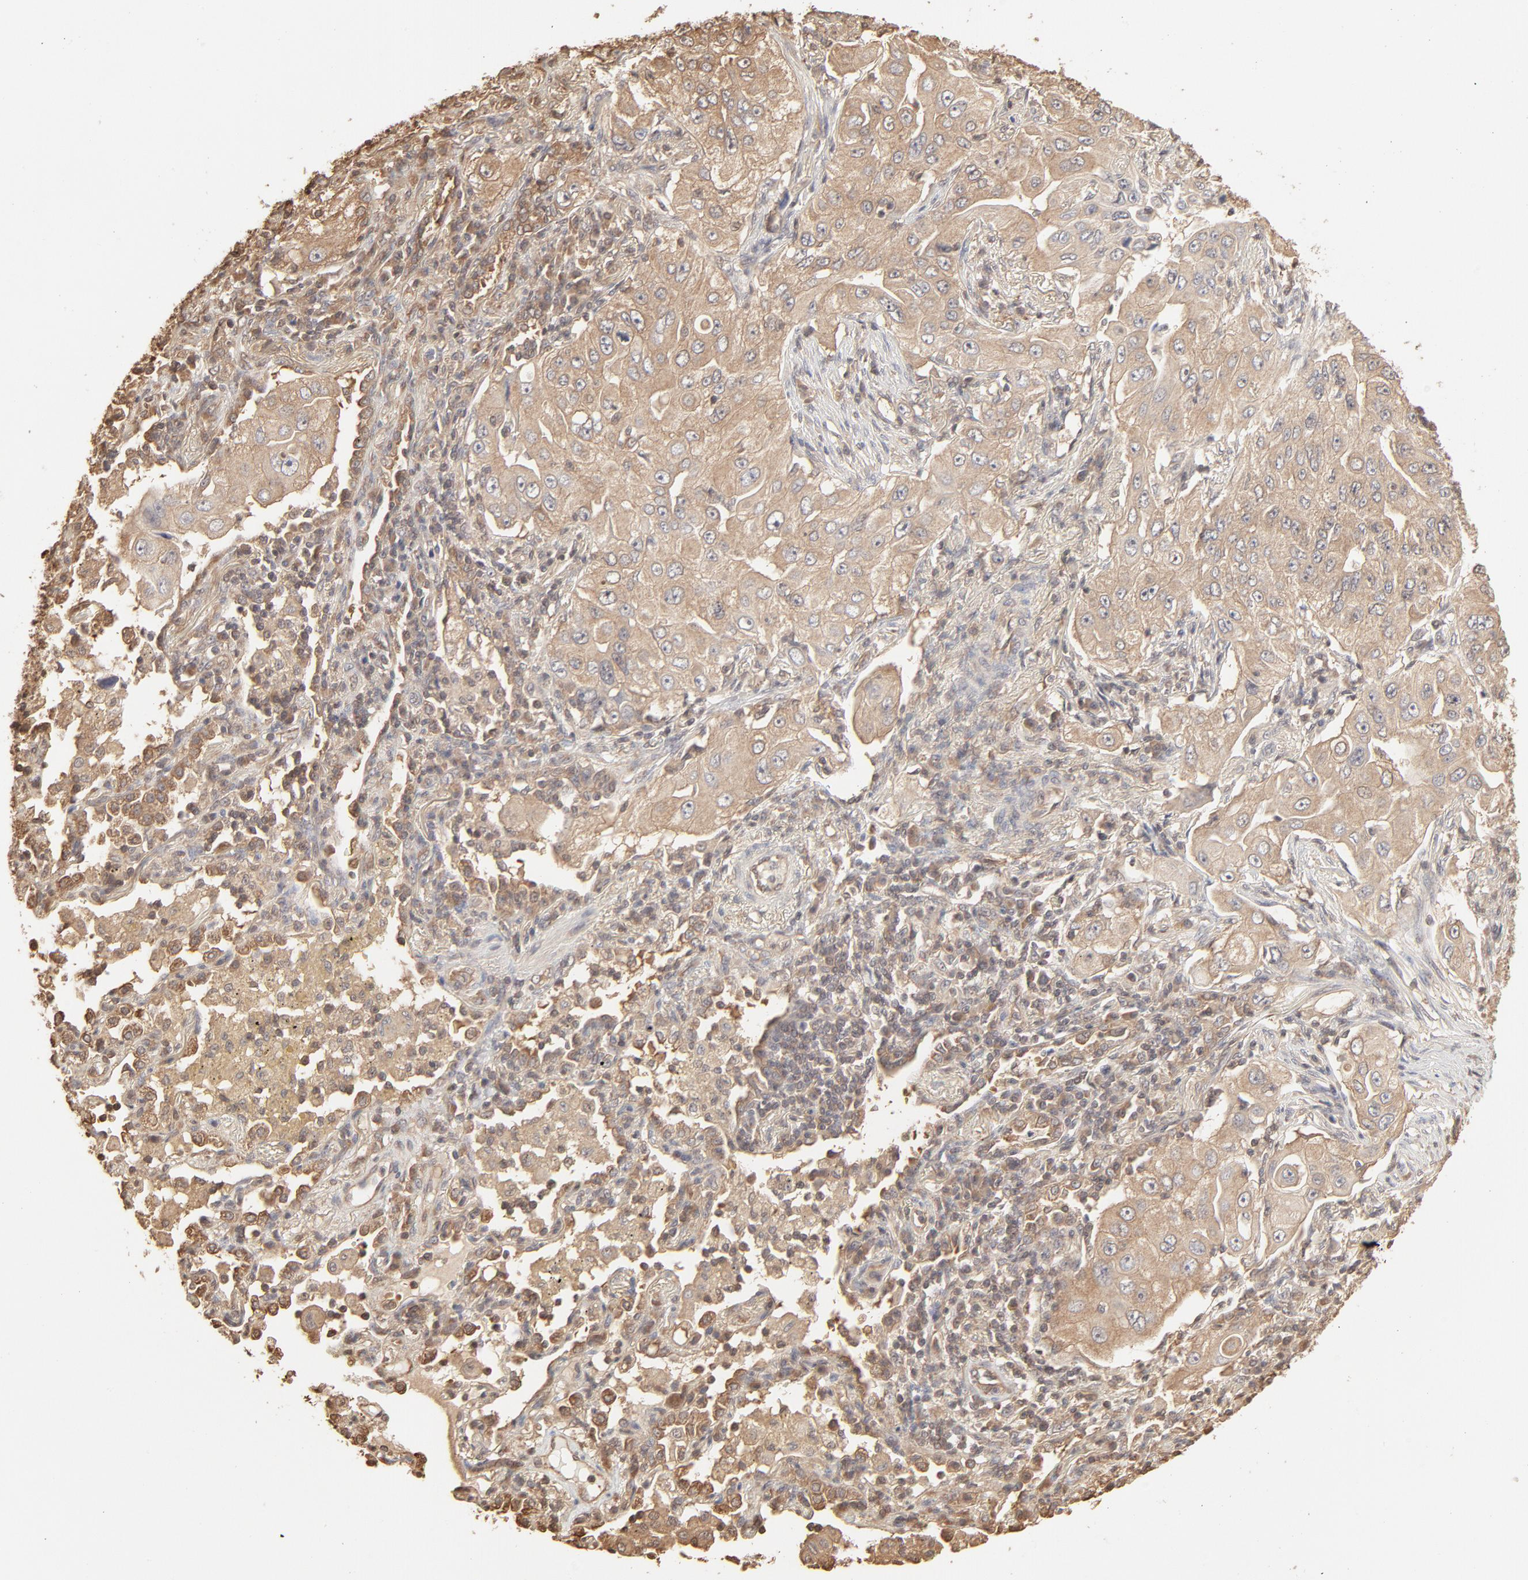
{"staining": {"intensity": "weak", "quantity": ">75%", "location": "cytoplasmic/membranous"}, "tissue": "lung cancer", "cell_type": "Tumor cells", "image_type": "cancer", "snomed": [{"axis": "morphology", "description": "Adenocarcinoma, NOS"}, {"axis": "topography", "description": "Lung"}], "caption": "DAB (3,3'-diaminobenzidine) immunohistochemical staining of lung cancer (adenocarcinoma) demonstrates weak cytoplasmic/membranous protein positivity in approximately >75% of tumor cells. Immunohistochemistry stains the protein in brown and the nuclei are stained blue.", "gene": "PPP2CA", "patient": {"sex": "male", "age": 84}}